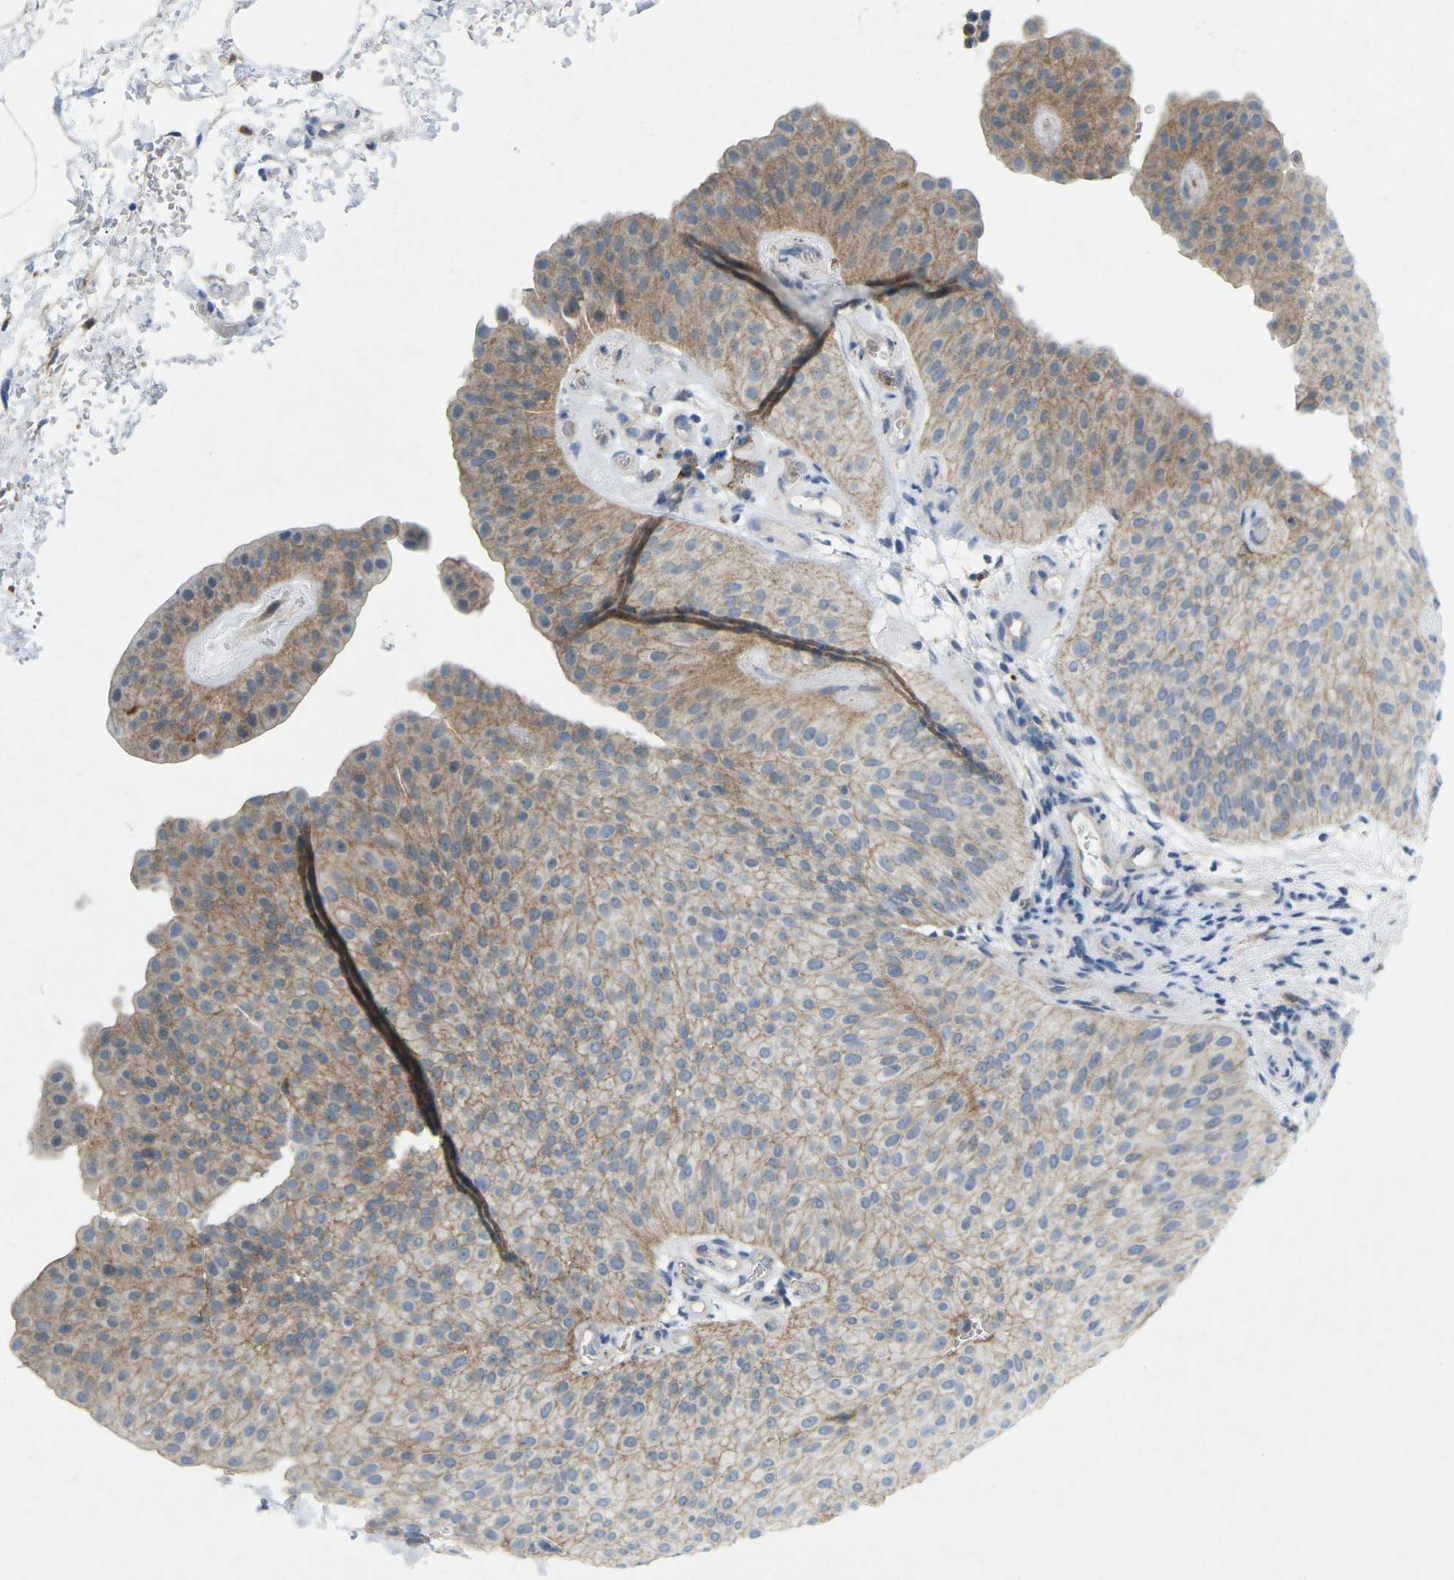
{"staining": {"intensity": "moderate", "quantity": ">75%", "location": "cytoplasmic/membranous"}, "tissue": "urothelial cancer", "cell_type": "Tumor cells", "image_type": "cancer", "snomed": [{"axis": "morphology", "description": "Urothelial carcinoma, Low grade"}, {"axis": "topography", "description": "Urinary bladder"}], "caption": "The image shows staining of urothelial cancer, revealing moderate cytoplasmic/membranous protein positivity (brown color) within tumor cells. The staining is performed using DAB brown chromogen to label protein expression. The nuclei are counter-stained blue using hematoxylin.", "gene": "STK11", "patient": {"sex": "female", "age": 60}}